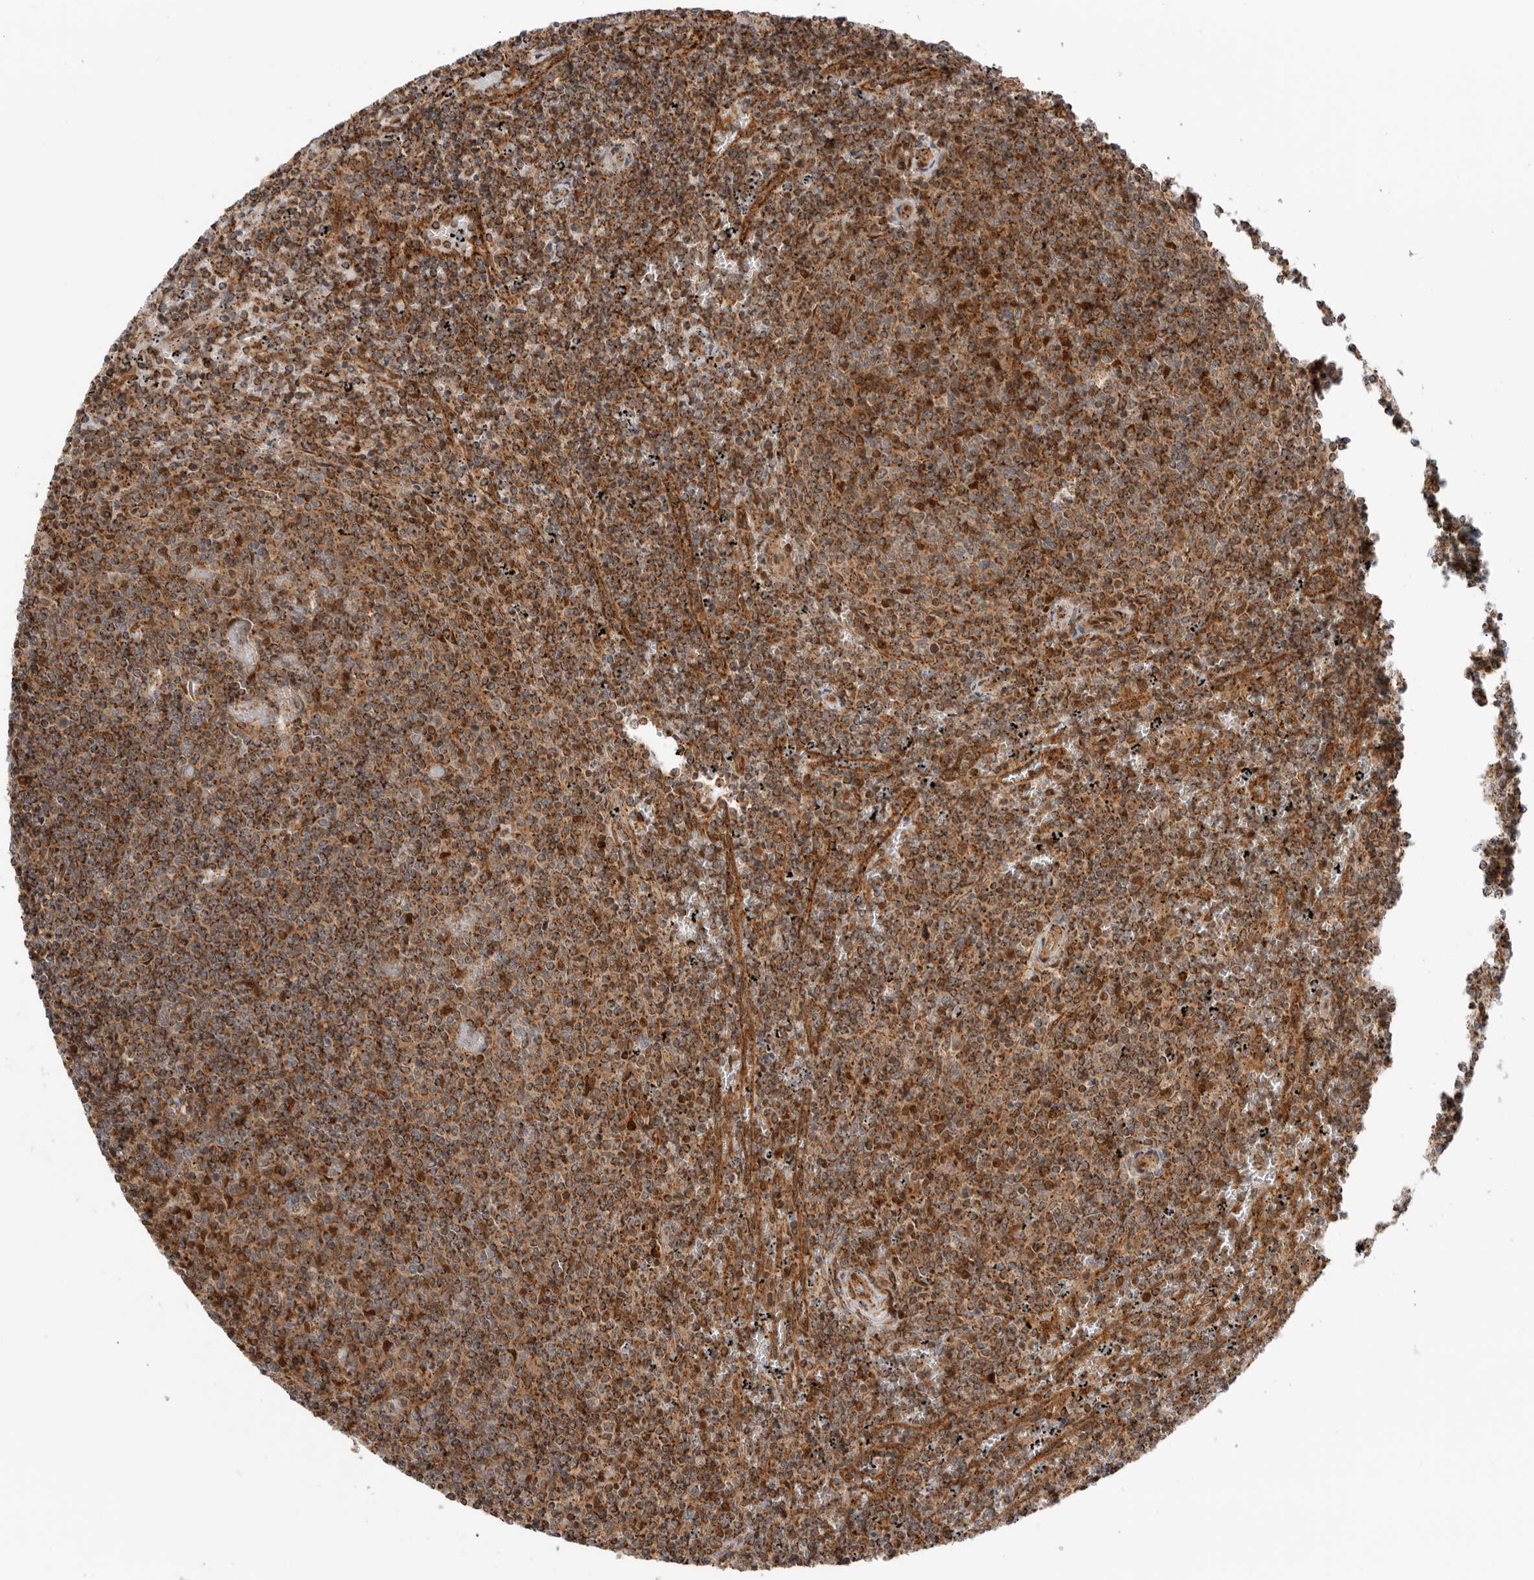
{"staining": {"intensity": "strong", "quantity": "25%-75%", "location": "cytoplasmic/membranous"}, "tissue": "lymphoma", "cell_type": "Tumor cells", "image_type": "cancer", "snomed": [{"axis": "morphology", "description": "Malignant lymphoma, non-Hodgkin's type, Low grade"}, {"axis": "topography", "description": "Spleen"}], "caption": "Lymphoma was stained to show a protein in brown. There is high levels of strong cytoplasmic/membranous staining in about 25%-75% of tumor cells.", "gene": "DCAF8", "patient": {"sex": "female", "age": 50}}